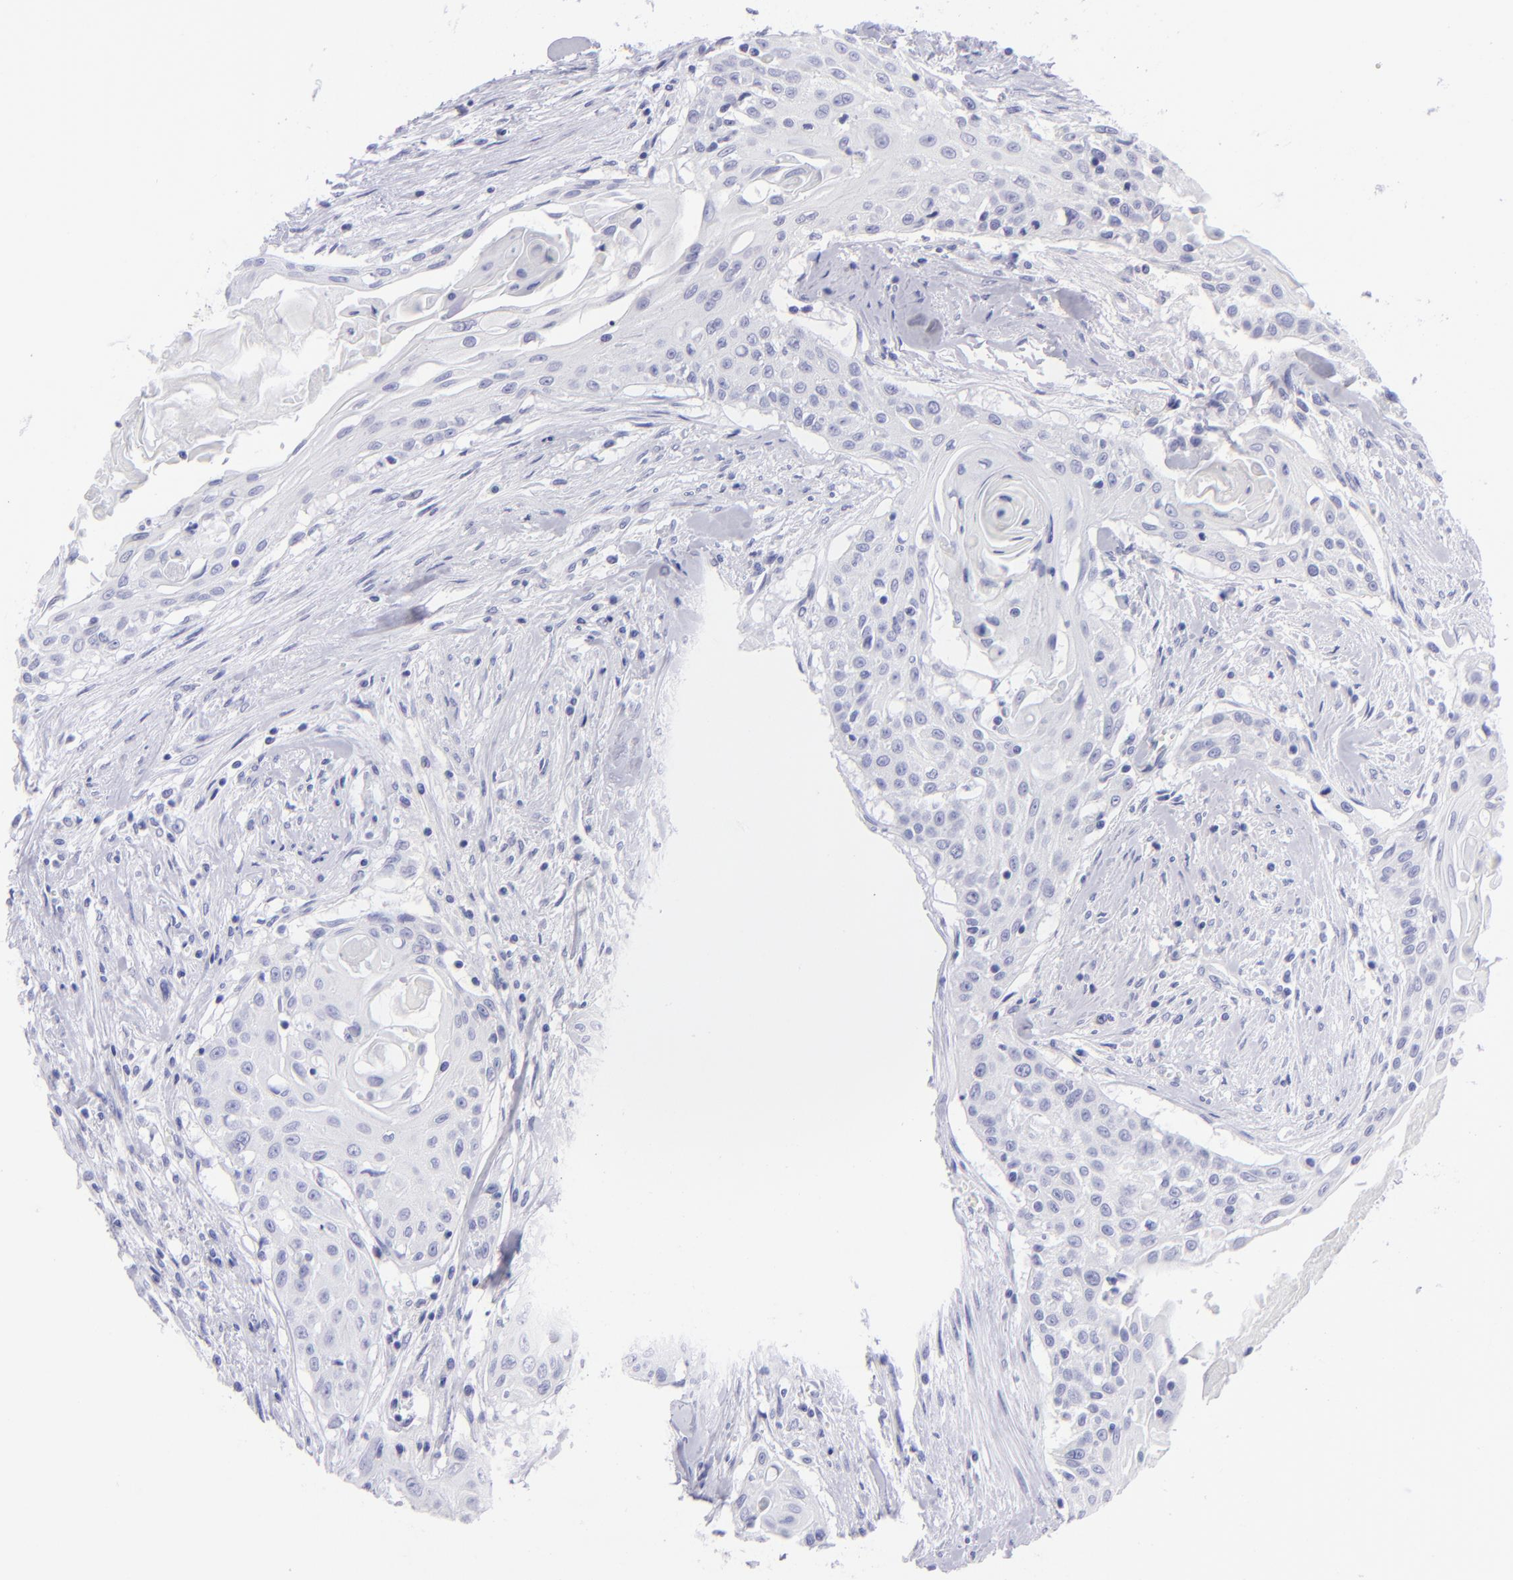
{"staining": {"intensity": "negative", "quantity": "none", "location": "none"}, "tissue": "head and neck cancer", "cell_type": "Tumor cells", "image_type": "cancer", "snomed": [{"axis": "morphology", "description": "Squamous cell carcinoma, NOS"}, {"axis": "morphology", "description": "Squamous cell carcinoma, metastatic, NOS"}, {"axis": "topography", "description": "Lymph node"}, {"axis": "topography", "description": "Salivary gland"}, {"axis": "topography", "description": "Head-Neck"}], "caption": "An immunohistochemistry (IHC) histopathology image of squamous cell carcinoma (head and neck) is shown. There is no staining in tumor cells of squamous cell carcinoma (head and neck).", "gene": "SLC1A3", "patient": {"sex": "female", "age": 74}}